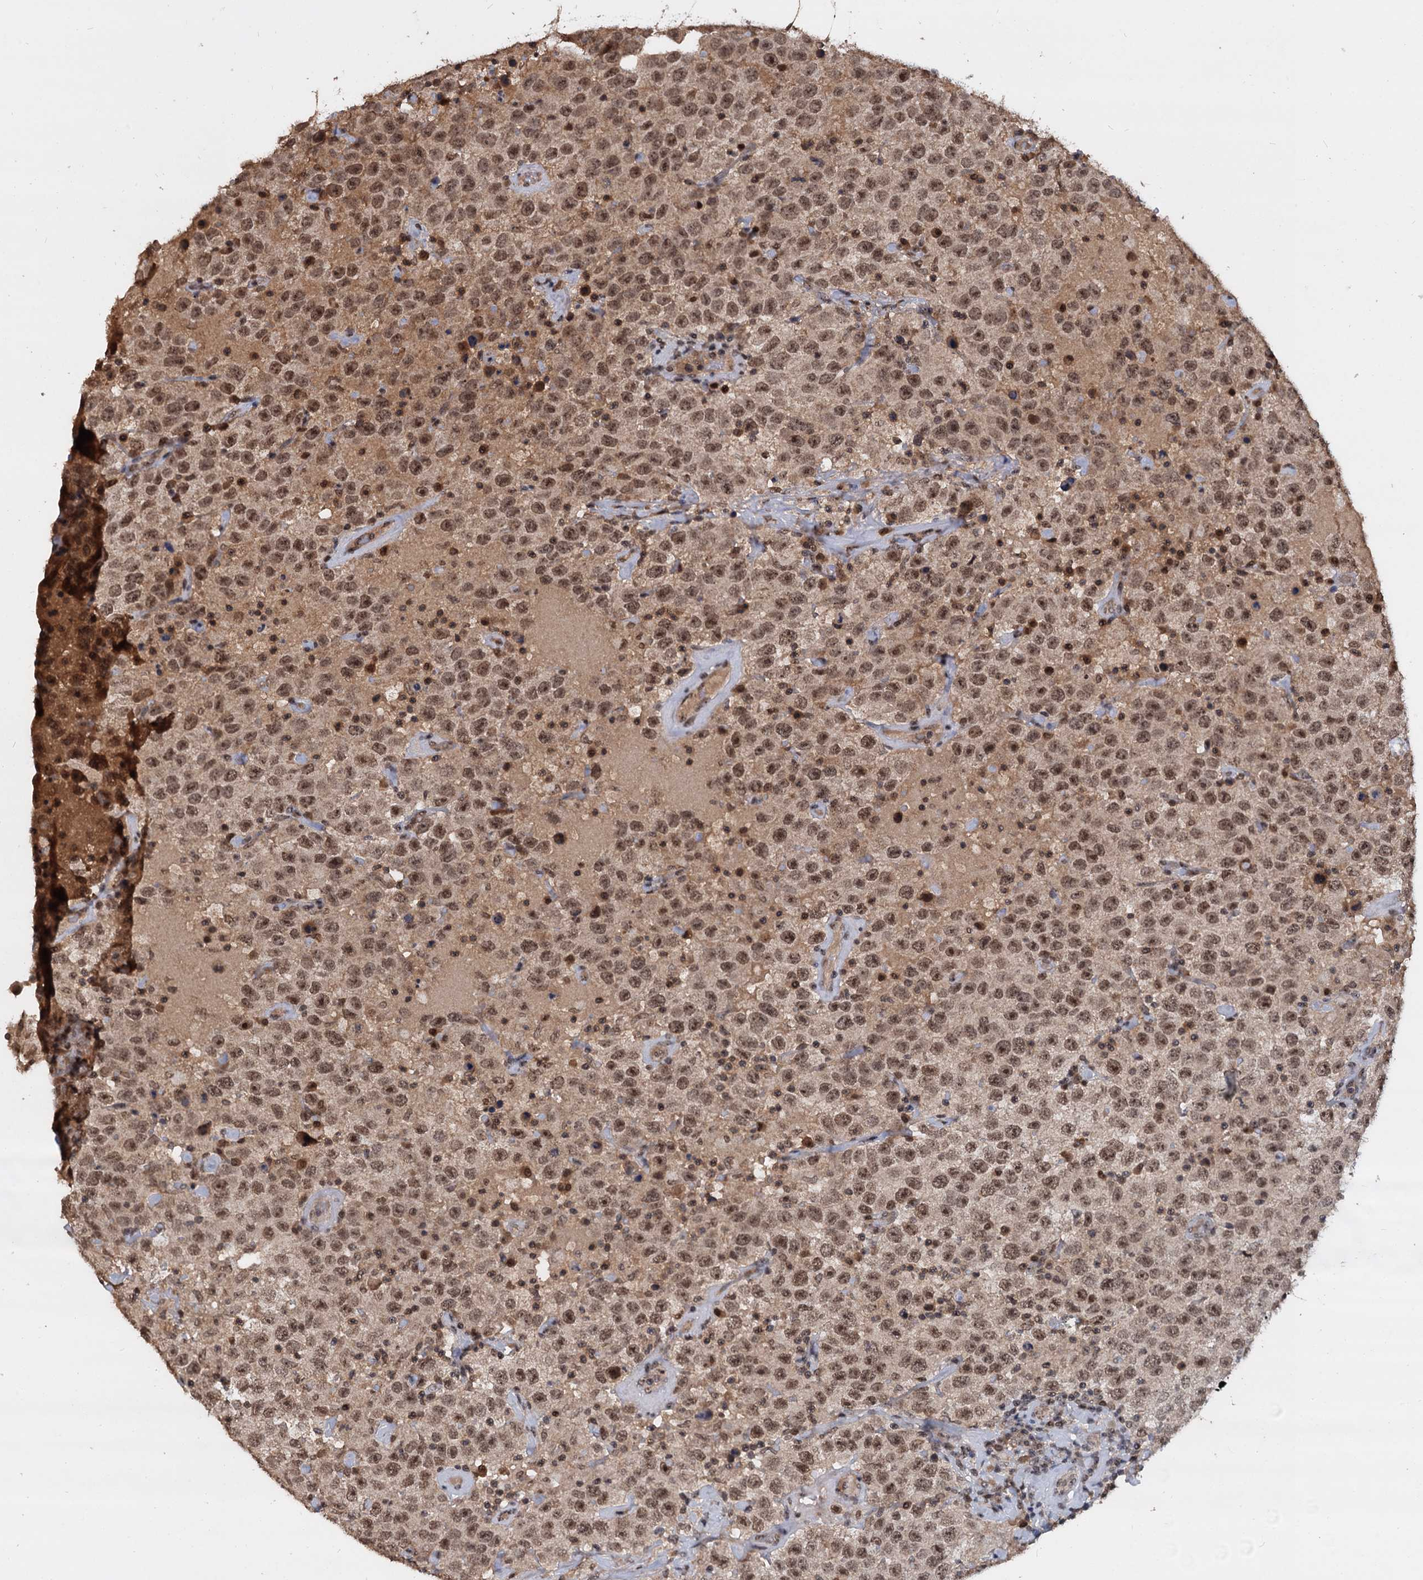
{"staining": {"intensity": "weak", "quantity": ">75%", "location": "nuclear"}, "tissue": "testis cancer", "cell_type": "Tumor cells", "image_type": "cancer", "snomed": [{"axis": "morphology", "description": "Seminoma, NOS"}, {"axis": "topography", "description": "Testis"}], "caption": "Testis cancer (seminoma) stained for a protein displays weak nuclear positivity in tumor cells.", "gene": "FAM216B", "patient": {"sex": "male", "age": 41}}